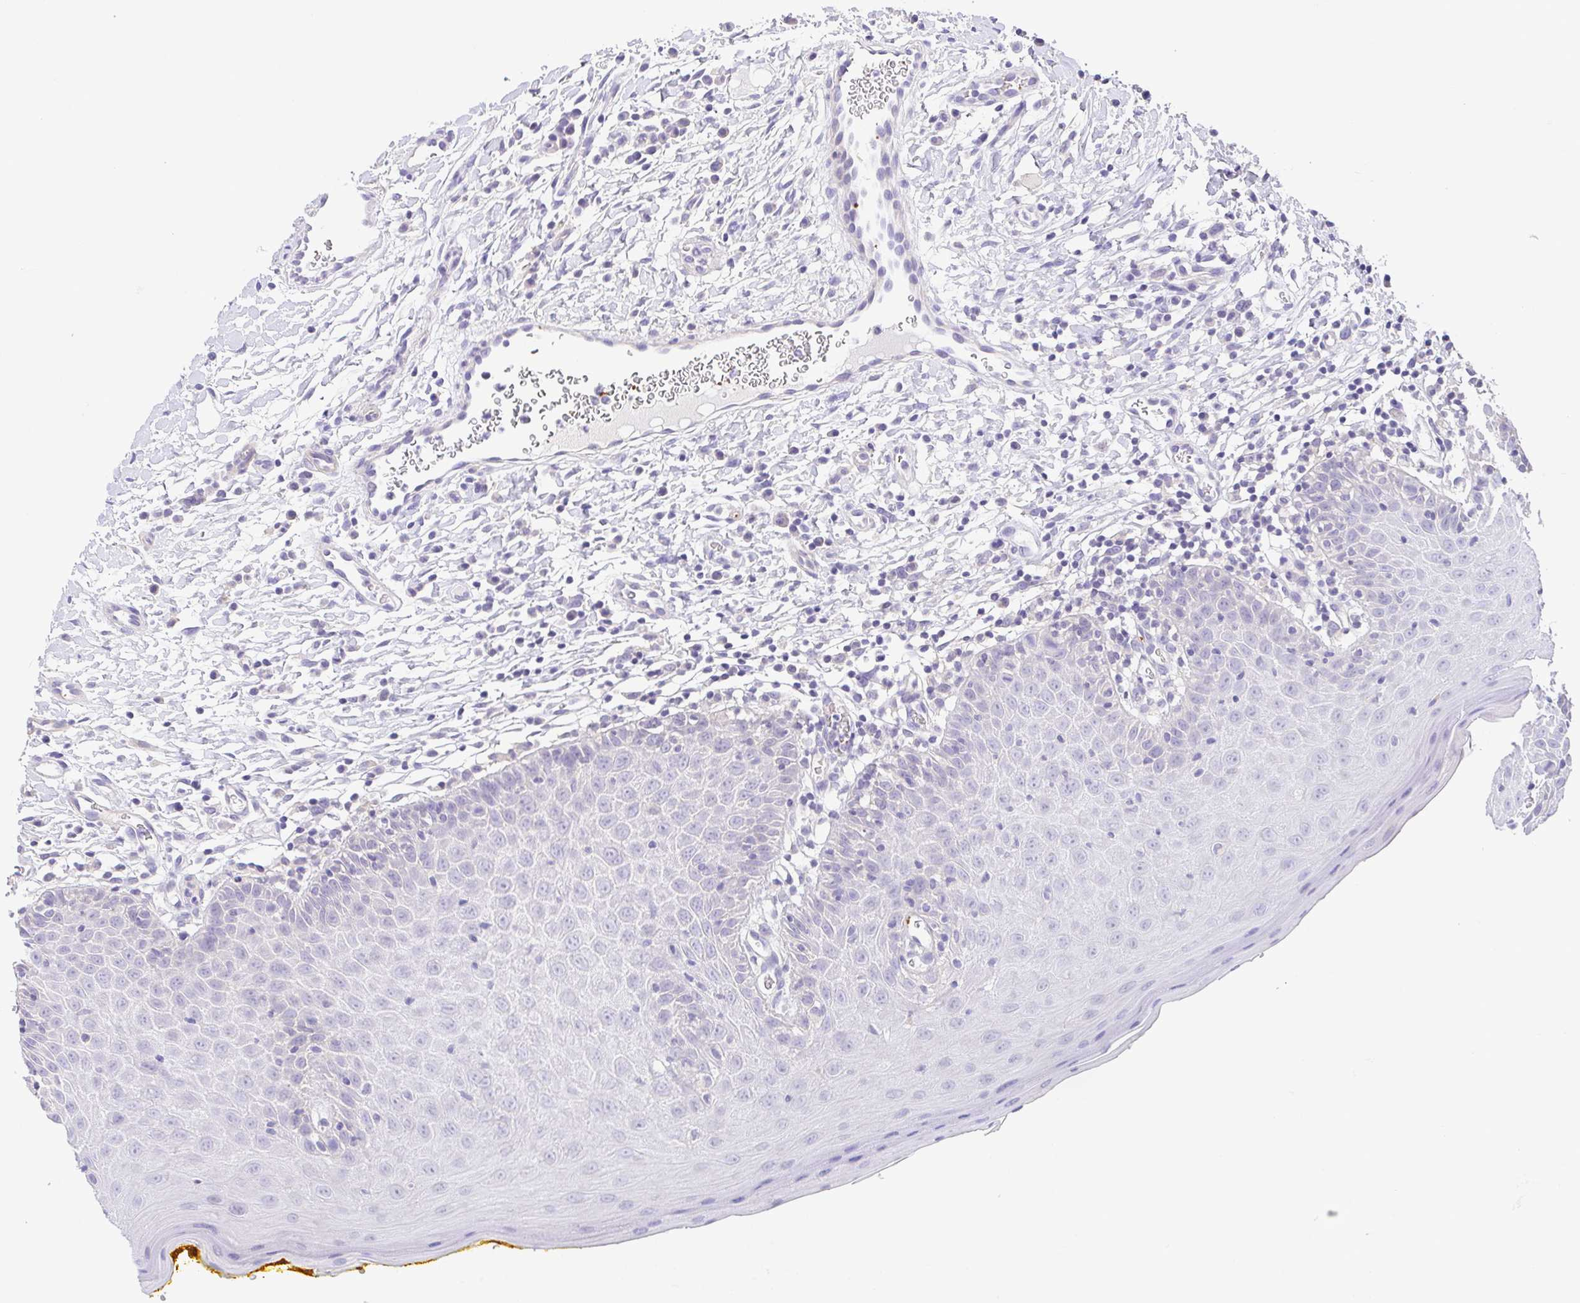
{"staining": {"intensity": "negative", "quantity": "none", "location": "none"}, "tissue": "oral mucosa", "cell_type": "Squamous epithelial cells", "image_type": "normal", "snomed": [{"axis": "morphology", "description": "Normal tissue, NOS"}, {"axis": "topography", "description": "Oral tissue"}, {"axis": "topography", "description": "Tounge, NOS"}], "caption": "The micrograph demonstrates no staining of squamous epithelial cells in unremarkable oral mucosa.", "gene": "PRR14L", "patient": {"sex": "female", "age": 58}}